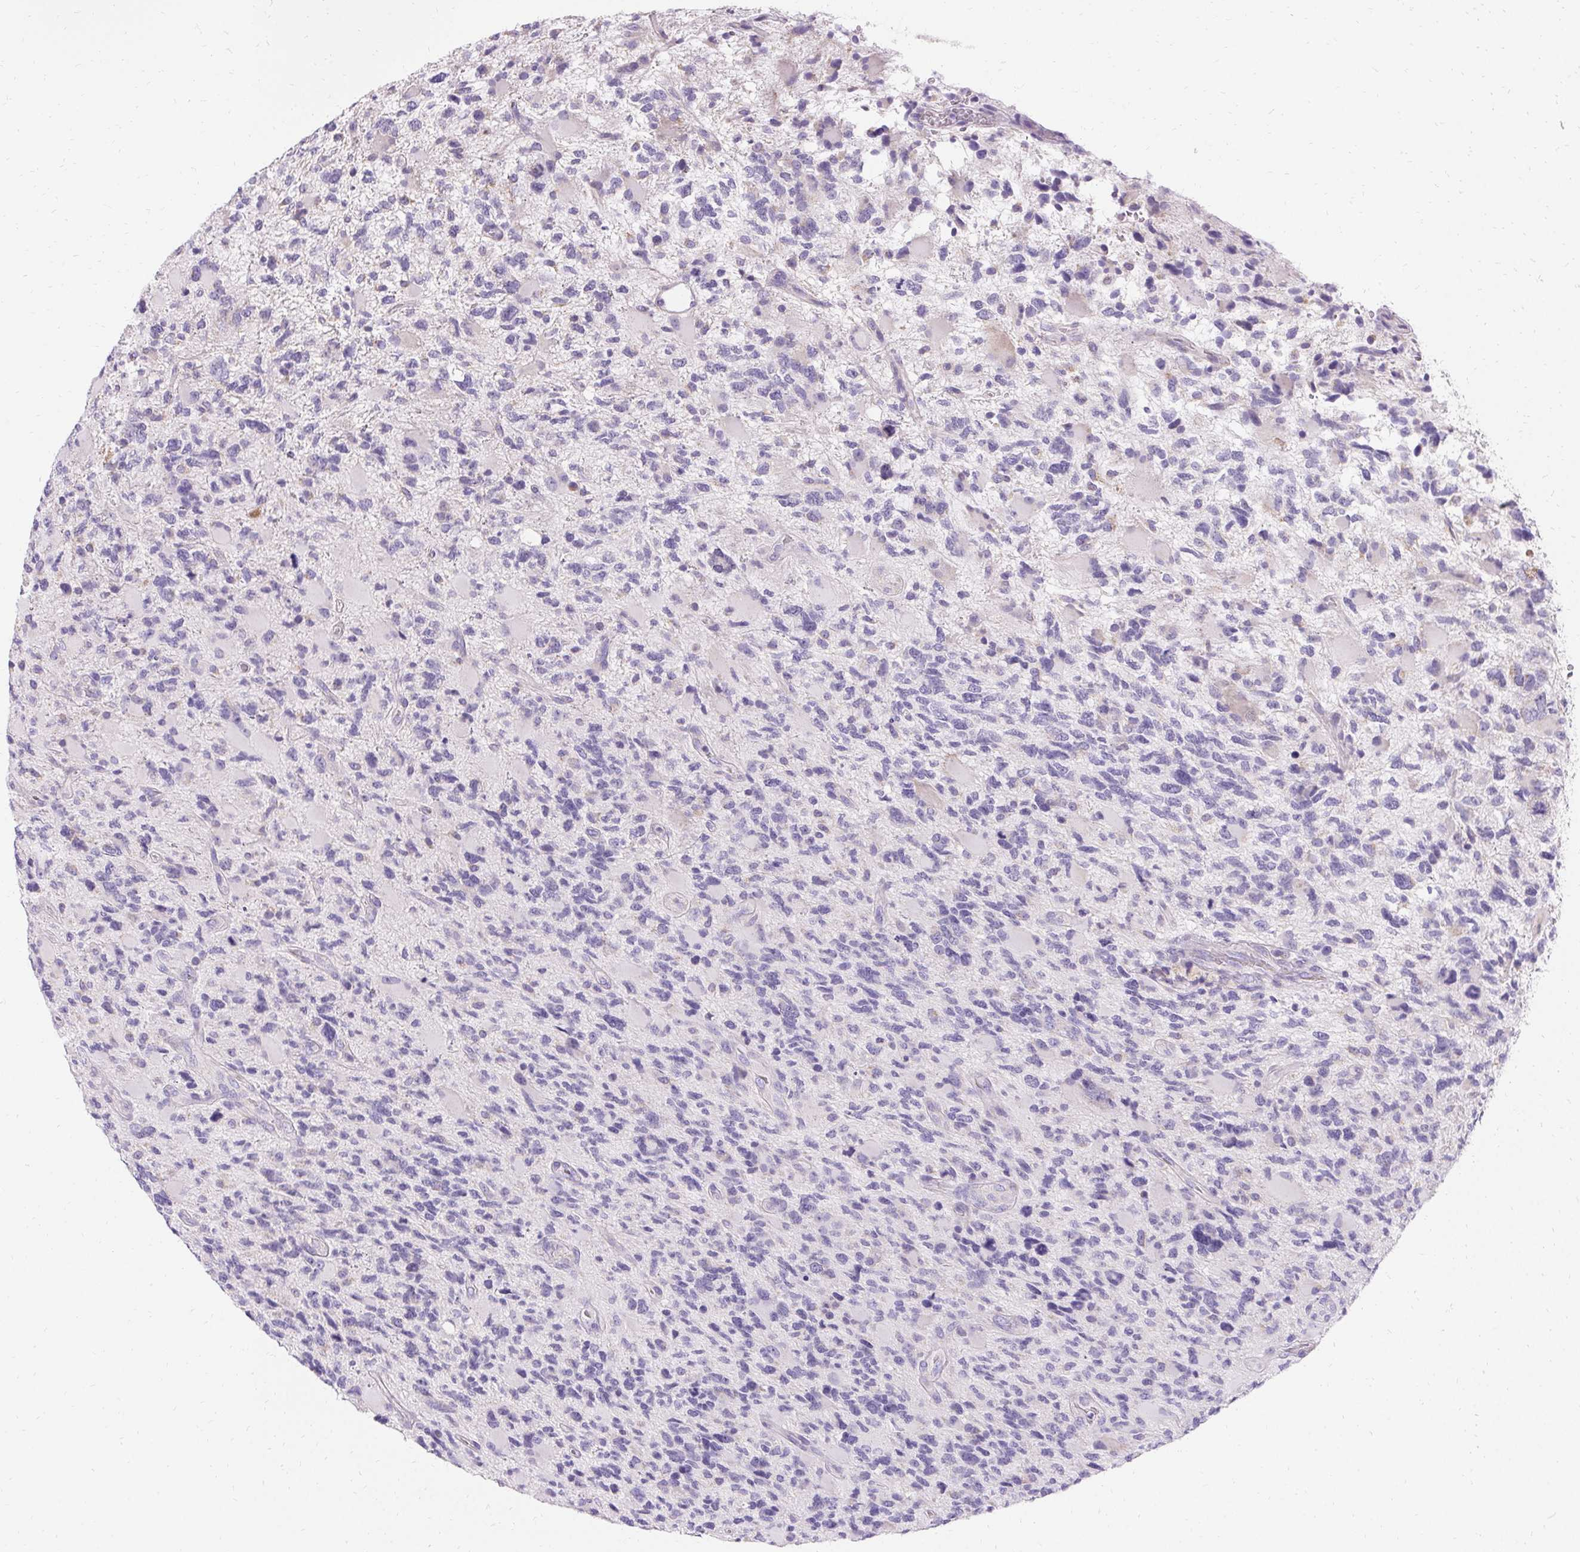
{"staining": {"intensity": "negative", "quantity": "none", "location": "none"}, "tissue": "glioma", "cell_type": "Tumor cells", "image_type": "cancer", "snomed": [{"axis": "morphology", "description": "Glioma, malignant, High grade"}, {"axis": "topography", "description": "Brain"}], "caption": "Tumor cells are negative for protein expression in human malignant glioma (high-grade).", "gene": "ASGR2", "patient": {"sex": "female", "age": 71}}